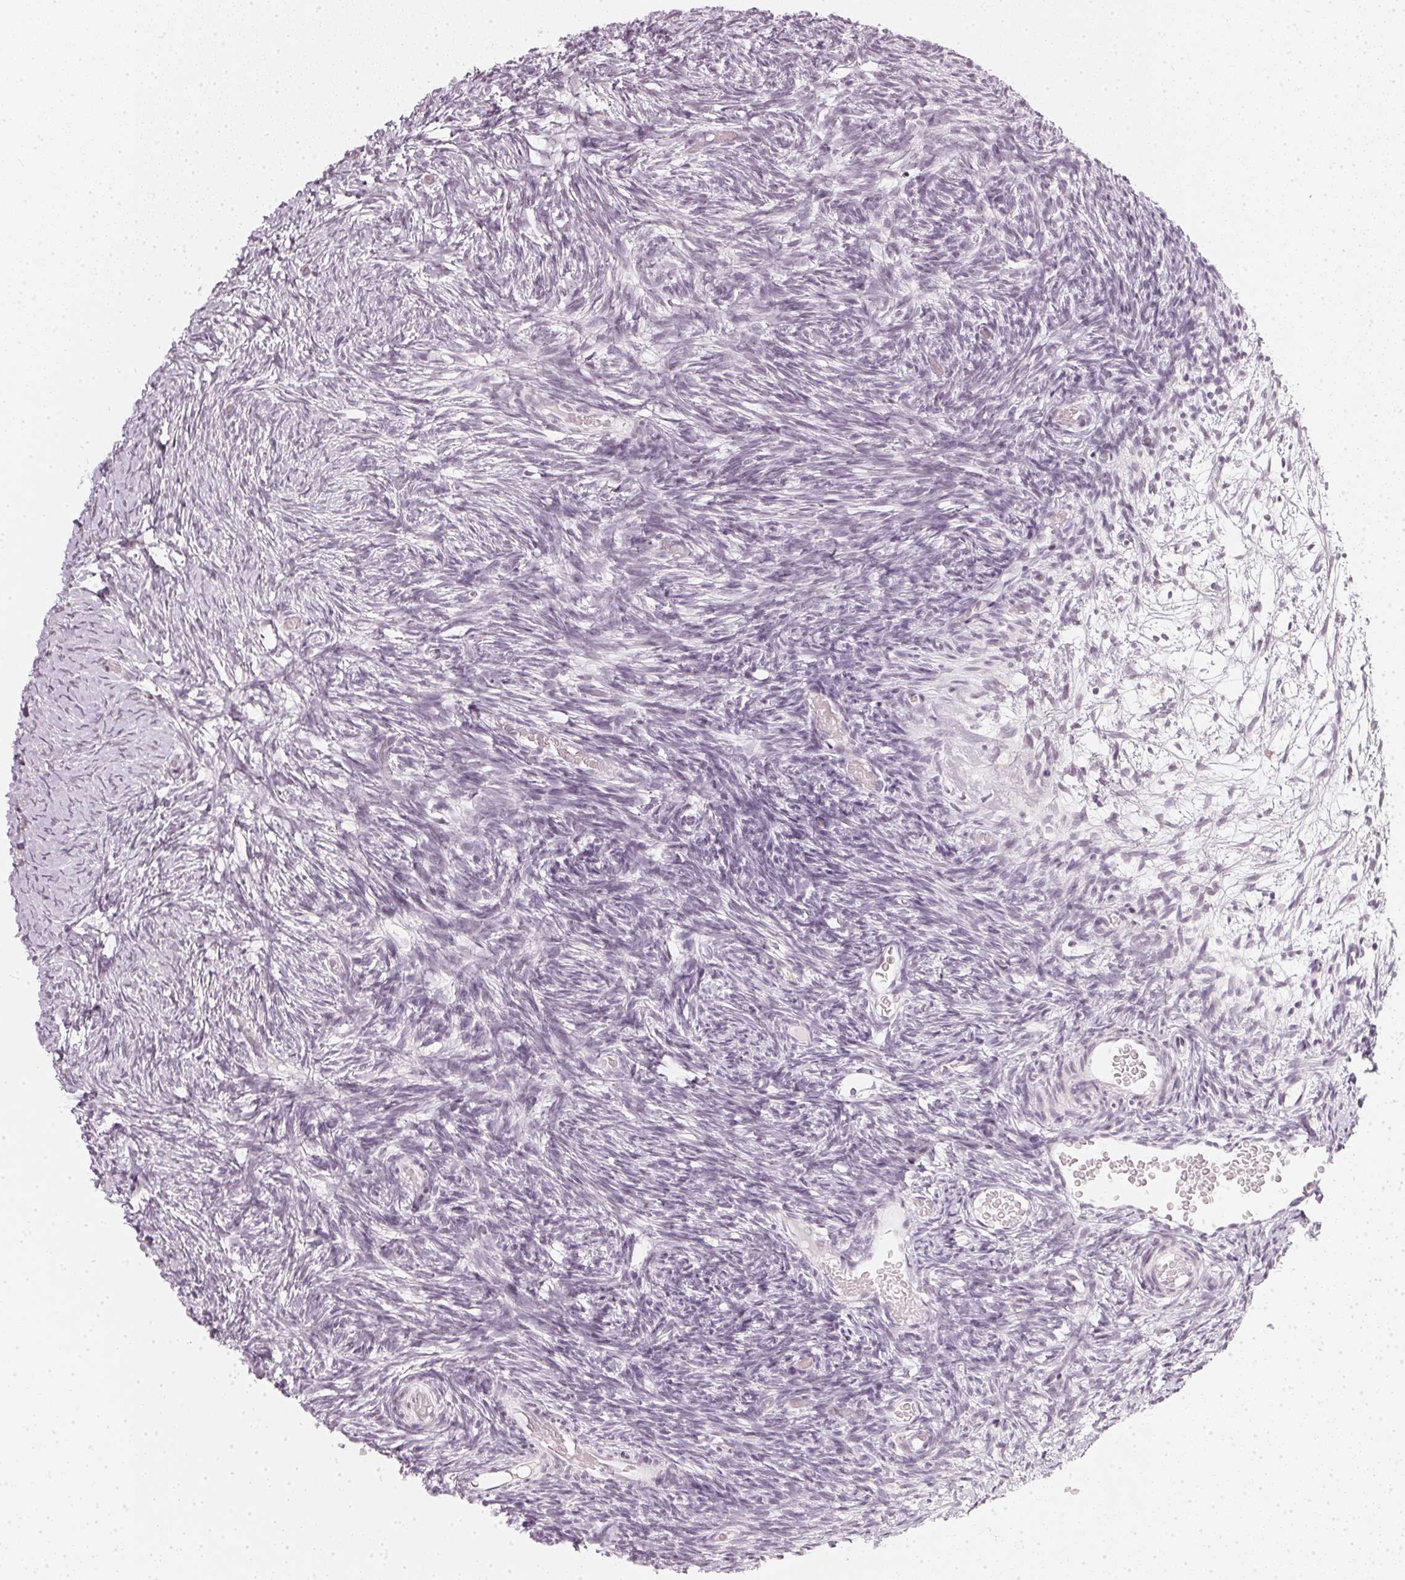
{"staining": {"intensity": "negative", "quantity": "none", "location": "none"}, "tissue": "ovary", "cell_type": "Follicle cells", "image_type": "normal", "snomed": [{"axis": "morphology", "description": "Normal tissue, NOS"}, {"axis": "topography", "description": "Ovary"}], "caption": "IHC of normal ovary shows no staining in follicle cells. Brightfield microscopy of IHC stained with DAB (brown) and hematoxylin (blue), captured at high magnification.", "gene": "DNAJC6", "patient": {"sex": "female", "age": 39}}